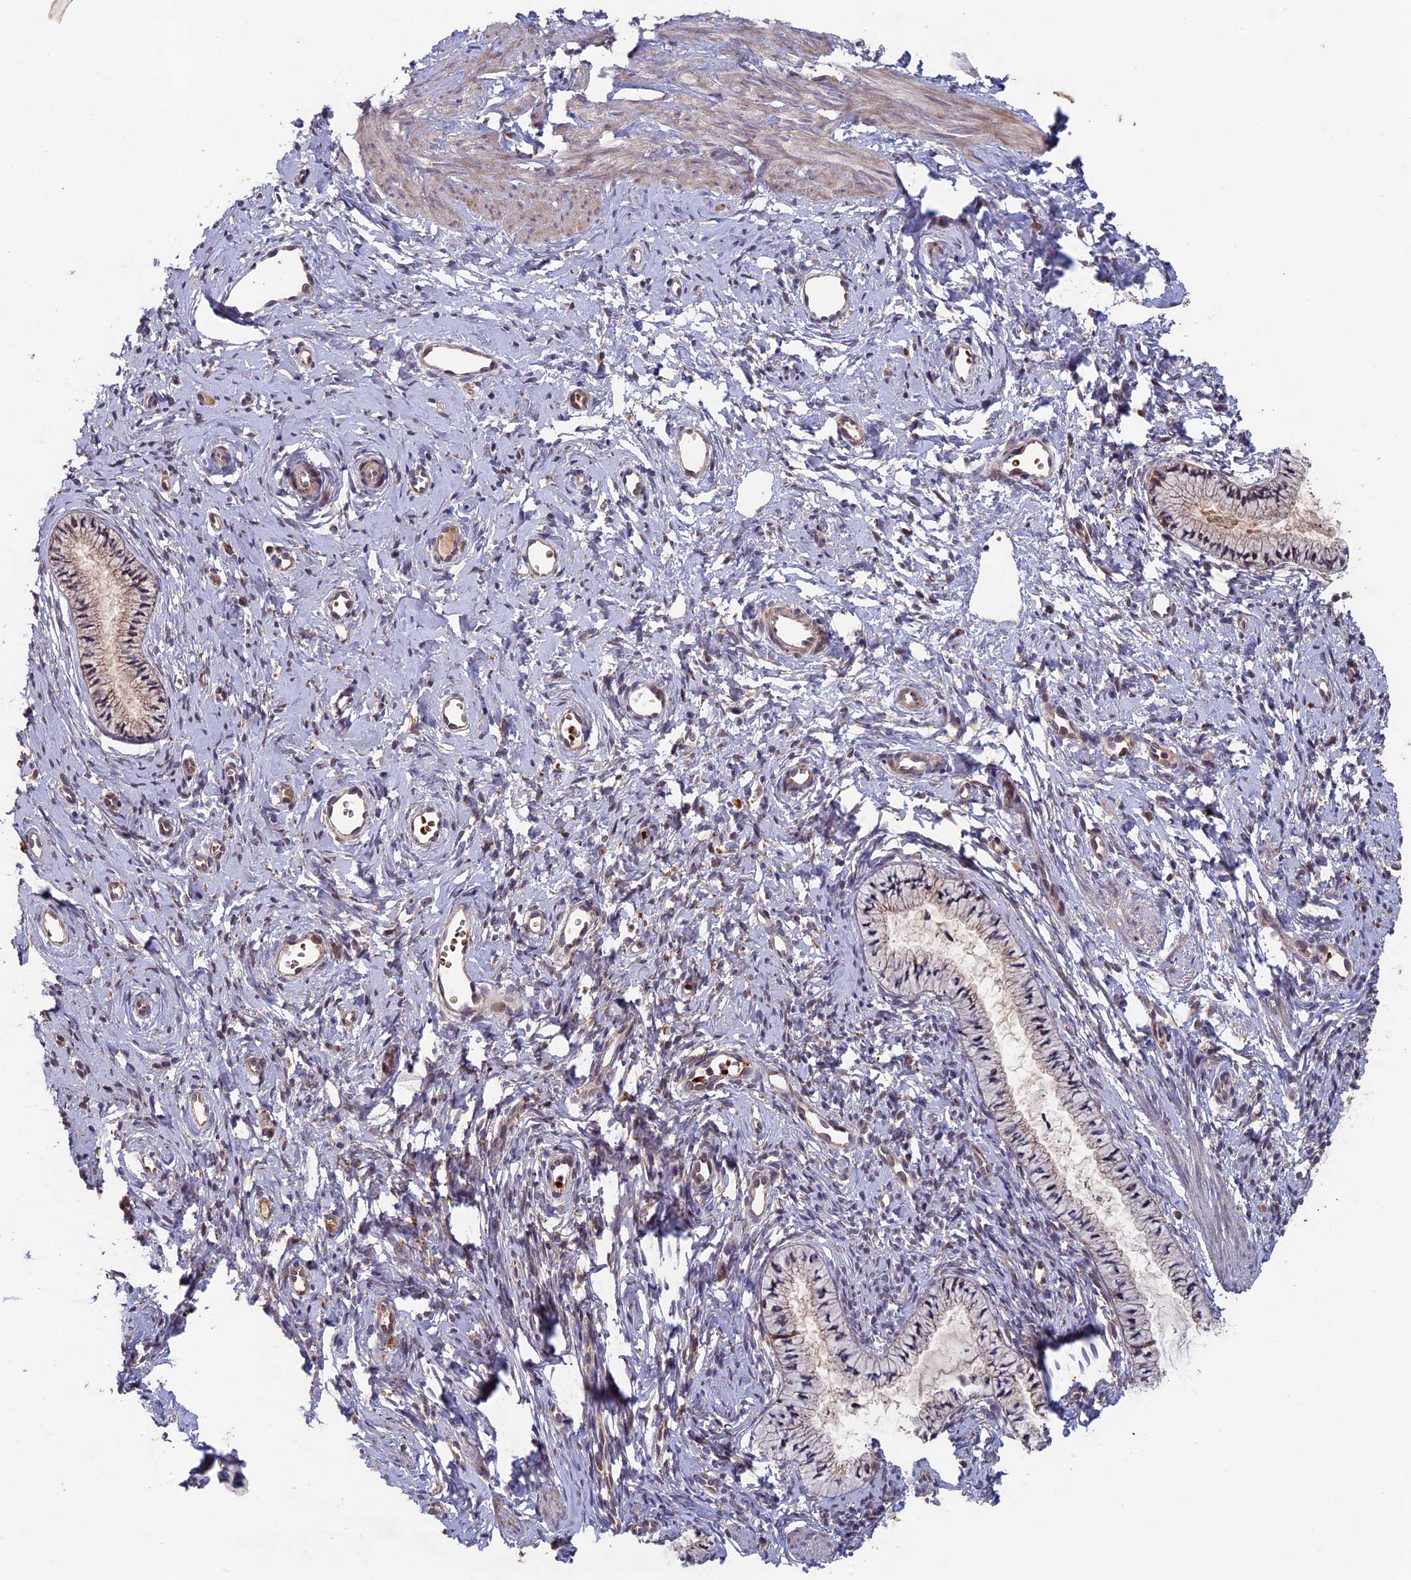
{"staining": {"intensity": "moderate", "quantity": "25%-75%", "location": "cytoplasmic/membranous"}, "tissue": "cervix", "cell_type": "Glandular cells", "image_type": "normal", "snomed": [{"axis": "morphology", "description": "Normal tissue, NOS"}, {"axis": "topography", "description": "Cervix"}], "caption": "A brown stain highlights moderate cytoplasmic/membranous staining of a protein in glandular cells of normal cervix. Using DAB (brown) and hematoxylin (blue) stains, captured at high magnification using brightfield microscopy.", "gene": "RCCD1", "patient": {"sex": "female", "age": 57}}